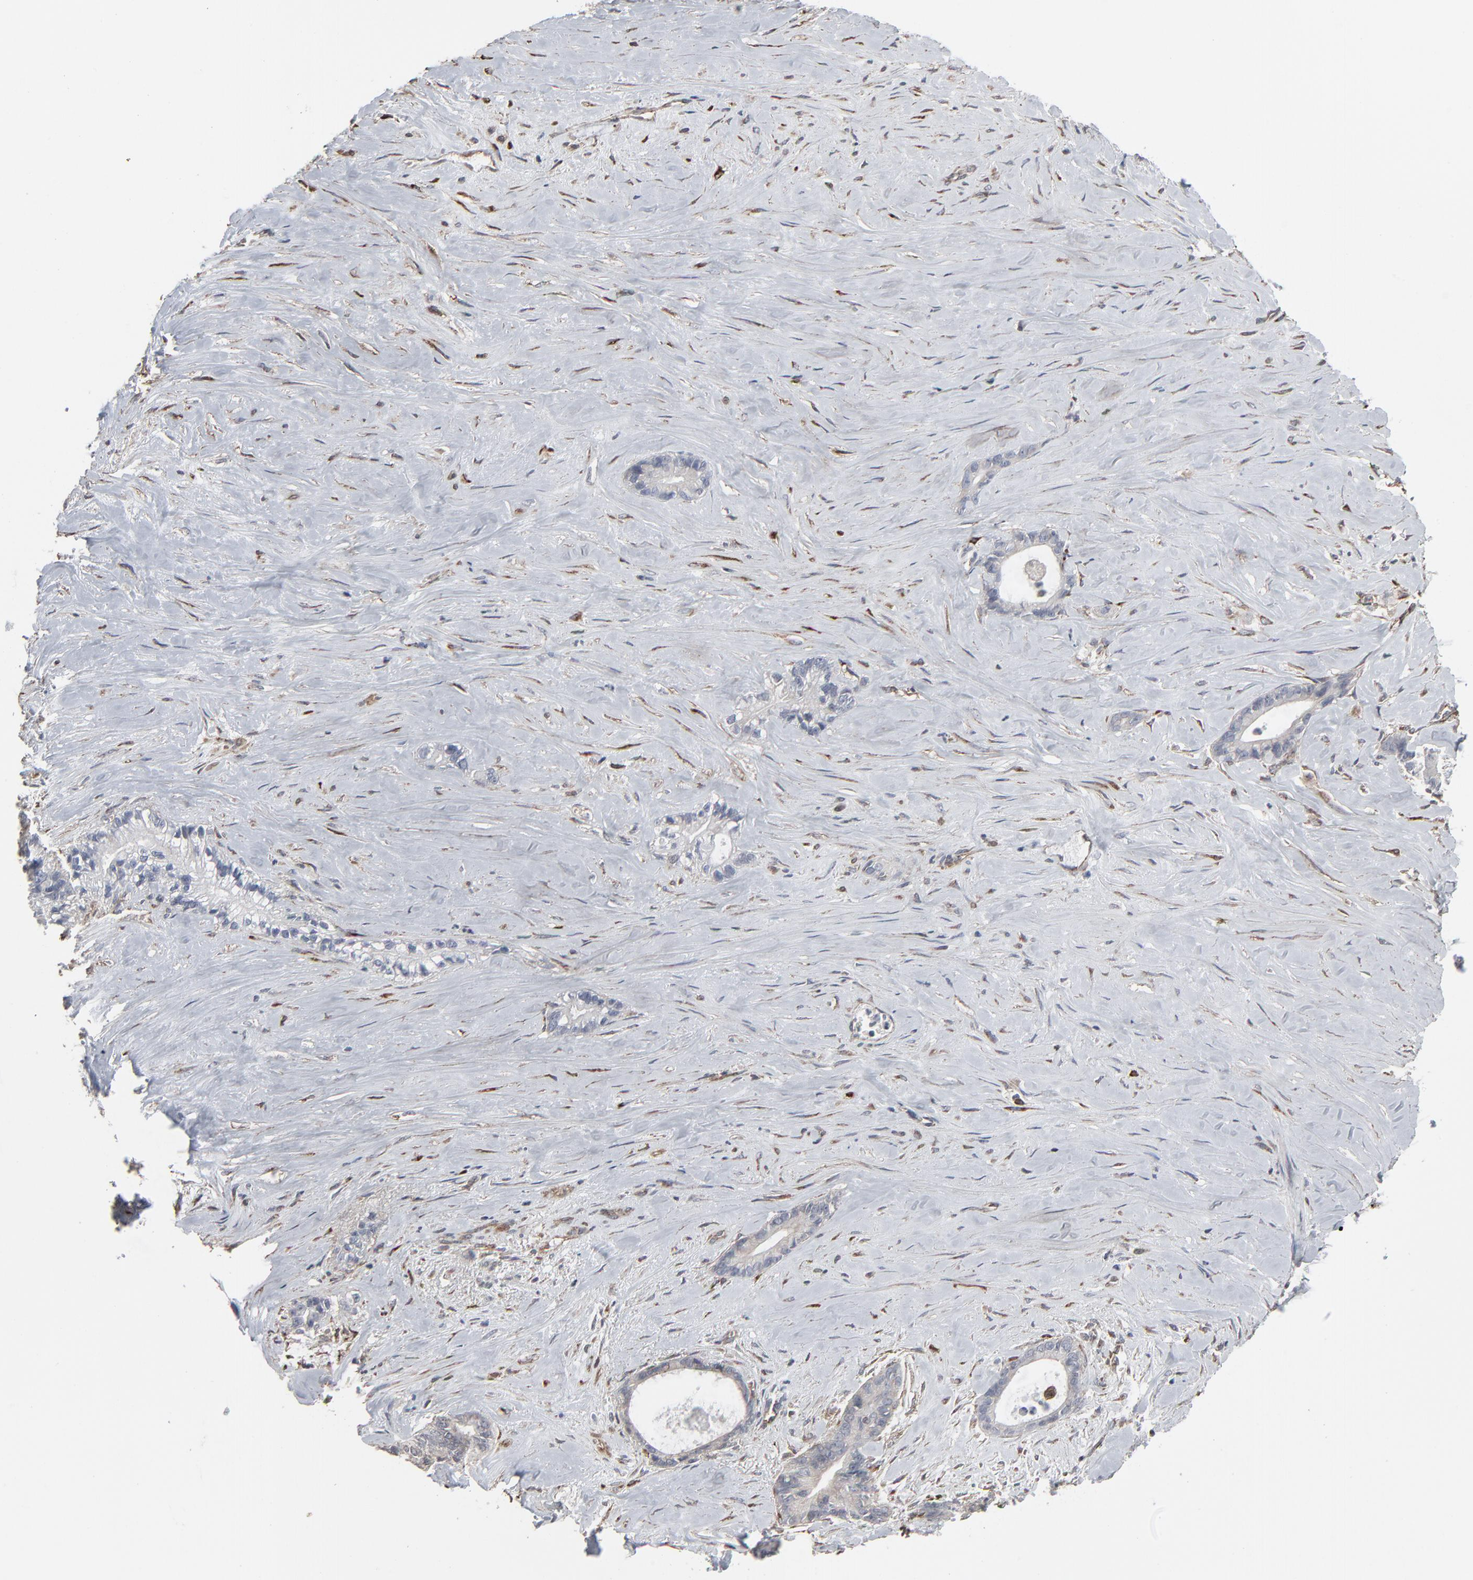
{"staining": {"intensity": "negative", "quantity": "none", "location": "none"}, "tissue": "liver cancer", "cell_type": "Tumor cells", "image_type": "cancer", "snomed": [{"axis": "morphology", "description": "Cholangiocarcinoma"}, {"axis": "topography", "description": "Liver"}], "caption": "A micrograph of human liver cancer is negative for staining in tumor cells.", "gene": "CTNND1", "patient": {"sex": "female", "age": 55}}